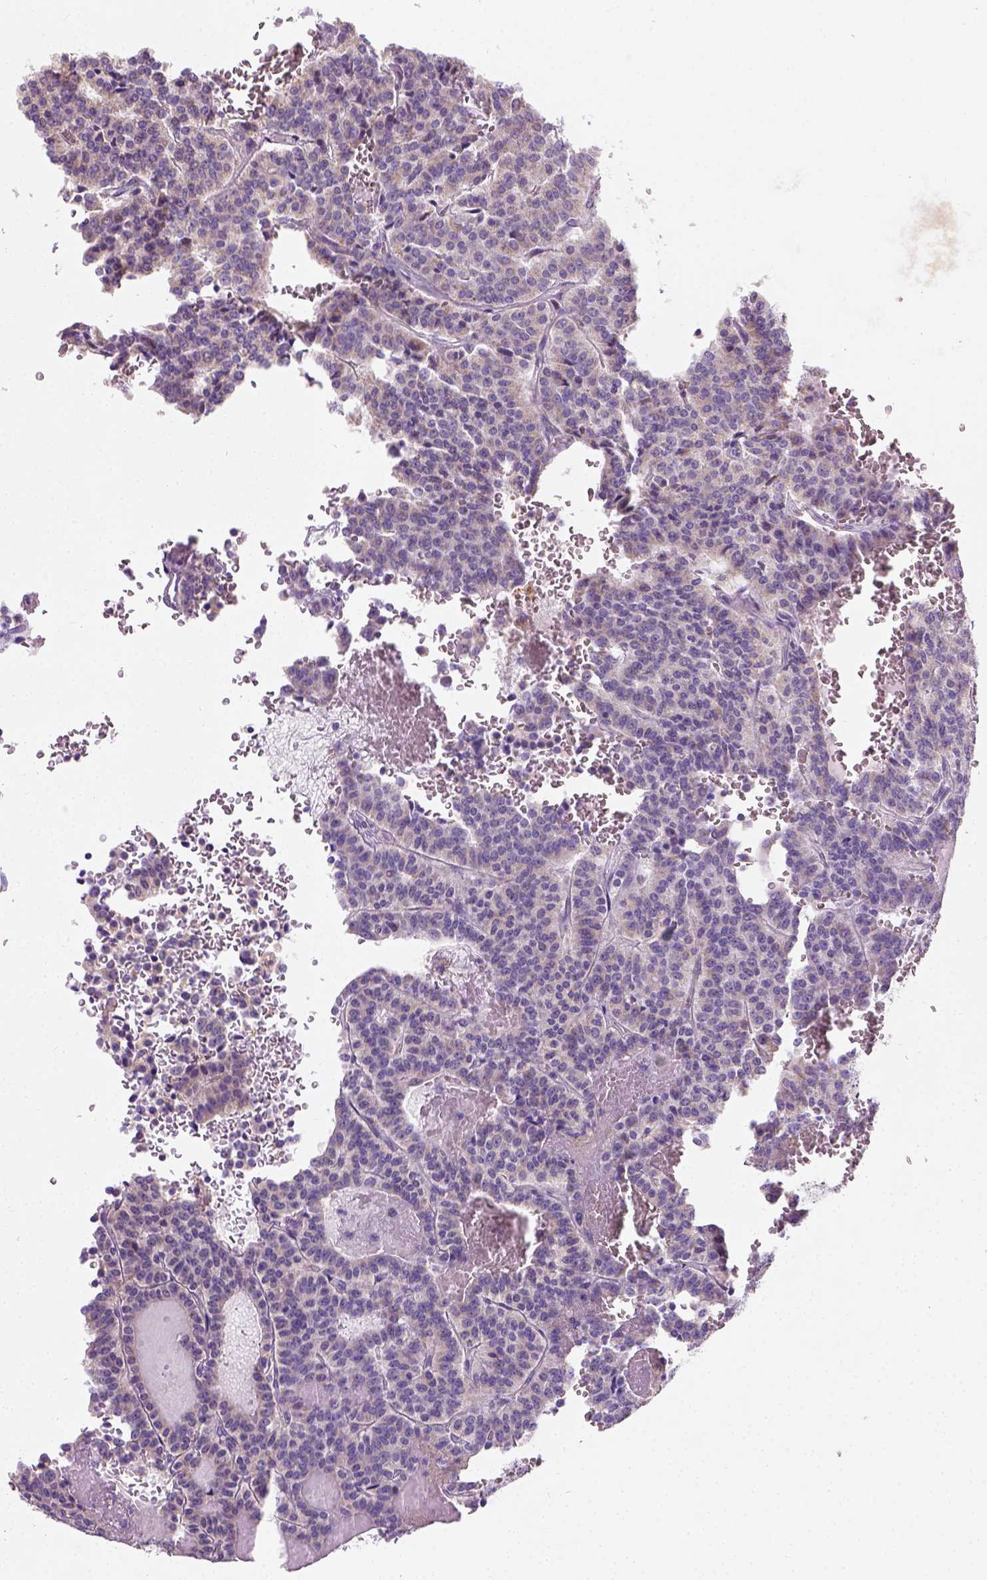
{"staining": {"intensity": "negative", "quantity": "none", "location": "none"}, "tissue": "carcinoid", "cell_type": "Tumor cells", "image_type": "cancer", "snomed": [{"axis": "morphology", "description": "Carcinoid, malignant, NOS"}, {"axis": "topography", "description": "Lung"}], "caption": "Protein analysis of malignant carcinoid exhibits no significant expression in tumor cells. (DAB (3,3'-diaminobenzidine) IHC with hematoxylin counter stain).", "gene": "CHODL", "patient": {"sex": "male", "age": 70}}